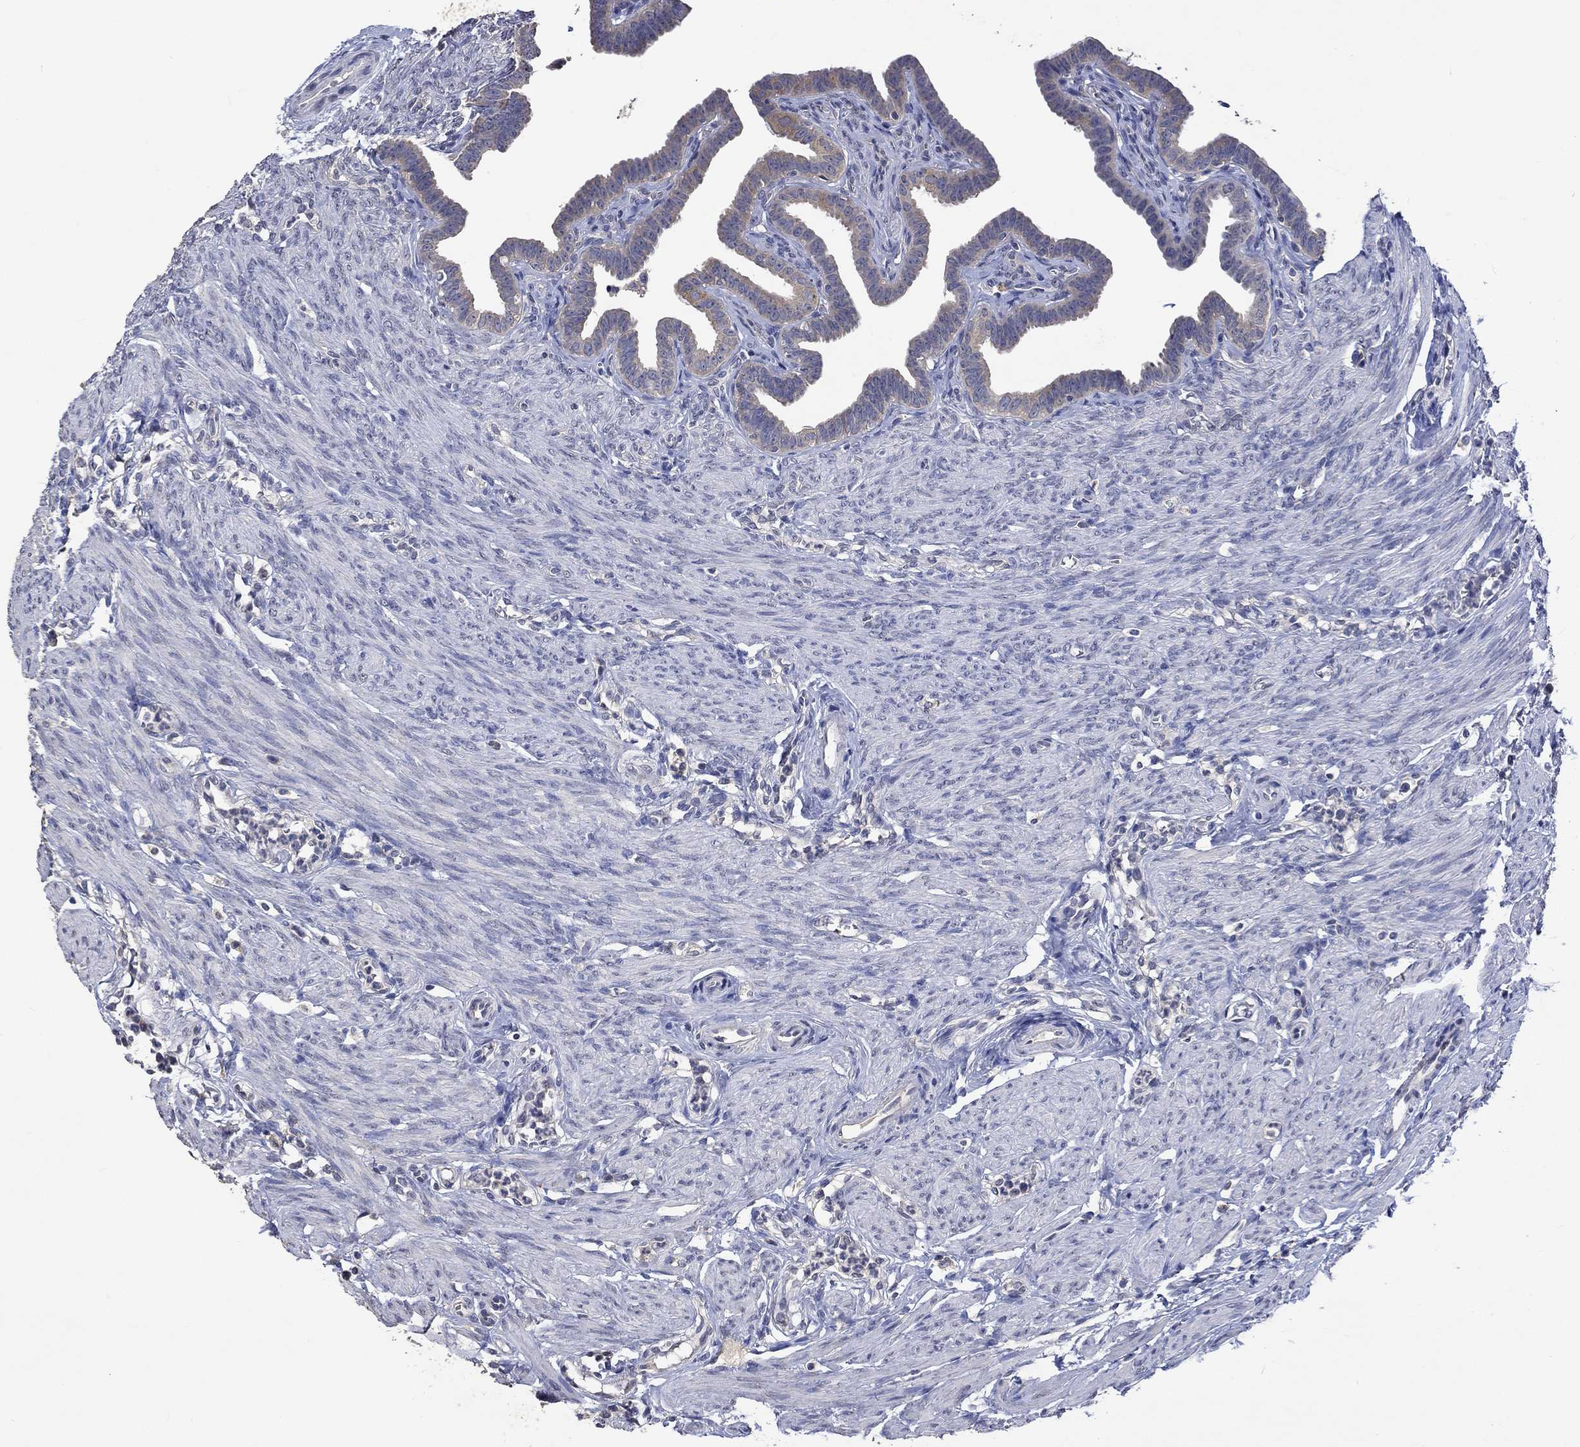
{"staining": {"intensity": "negative", "quantity": "none", "location": "none"}, "tissue": "fallopian tube", "cell_type": "Glandular cells", "image_type": "normal", "snomed": [{"axis": "morphology", "description": "Normal tissue, NOS"}, {"axis": "topography", "description": "Fallopian tube"}, {"axis": "topography", "description": "Ovary"}], "caption": "Immunohistochemical staining of unremarkable fallopian tube exhibits no significant positivity in glandular cells. (DAB (3,3'-diaminobenzidine) immunohistochemistry (IHC), high magnification).", "gene": "PTPN20", "patient": {"sex": "female", "age": 33}}